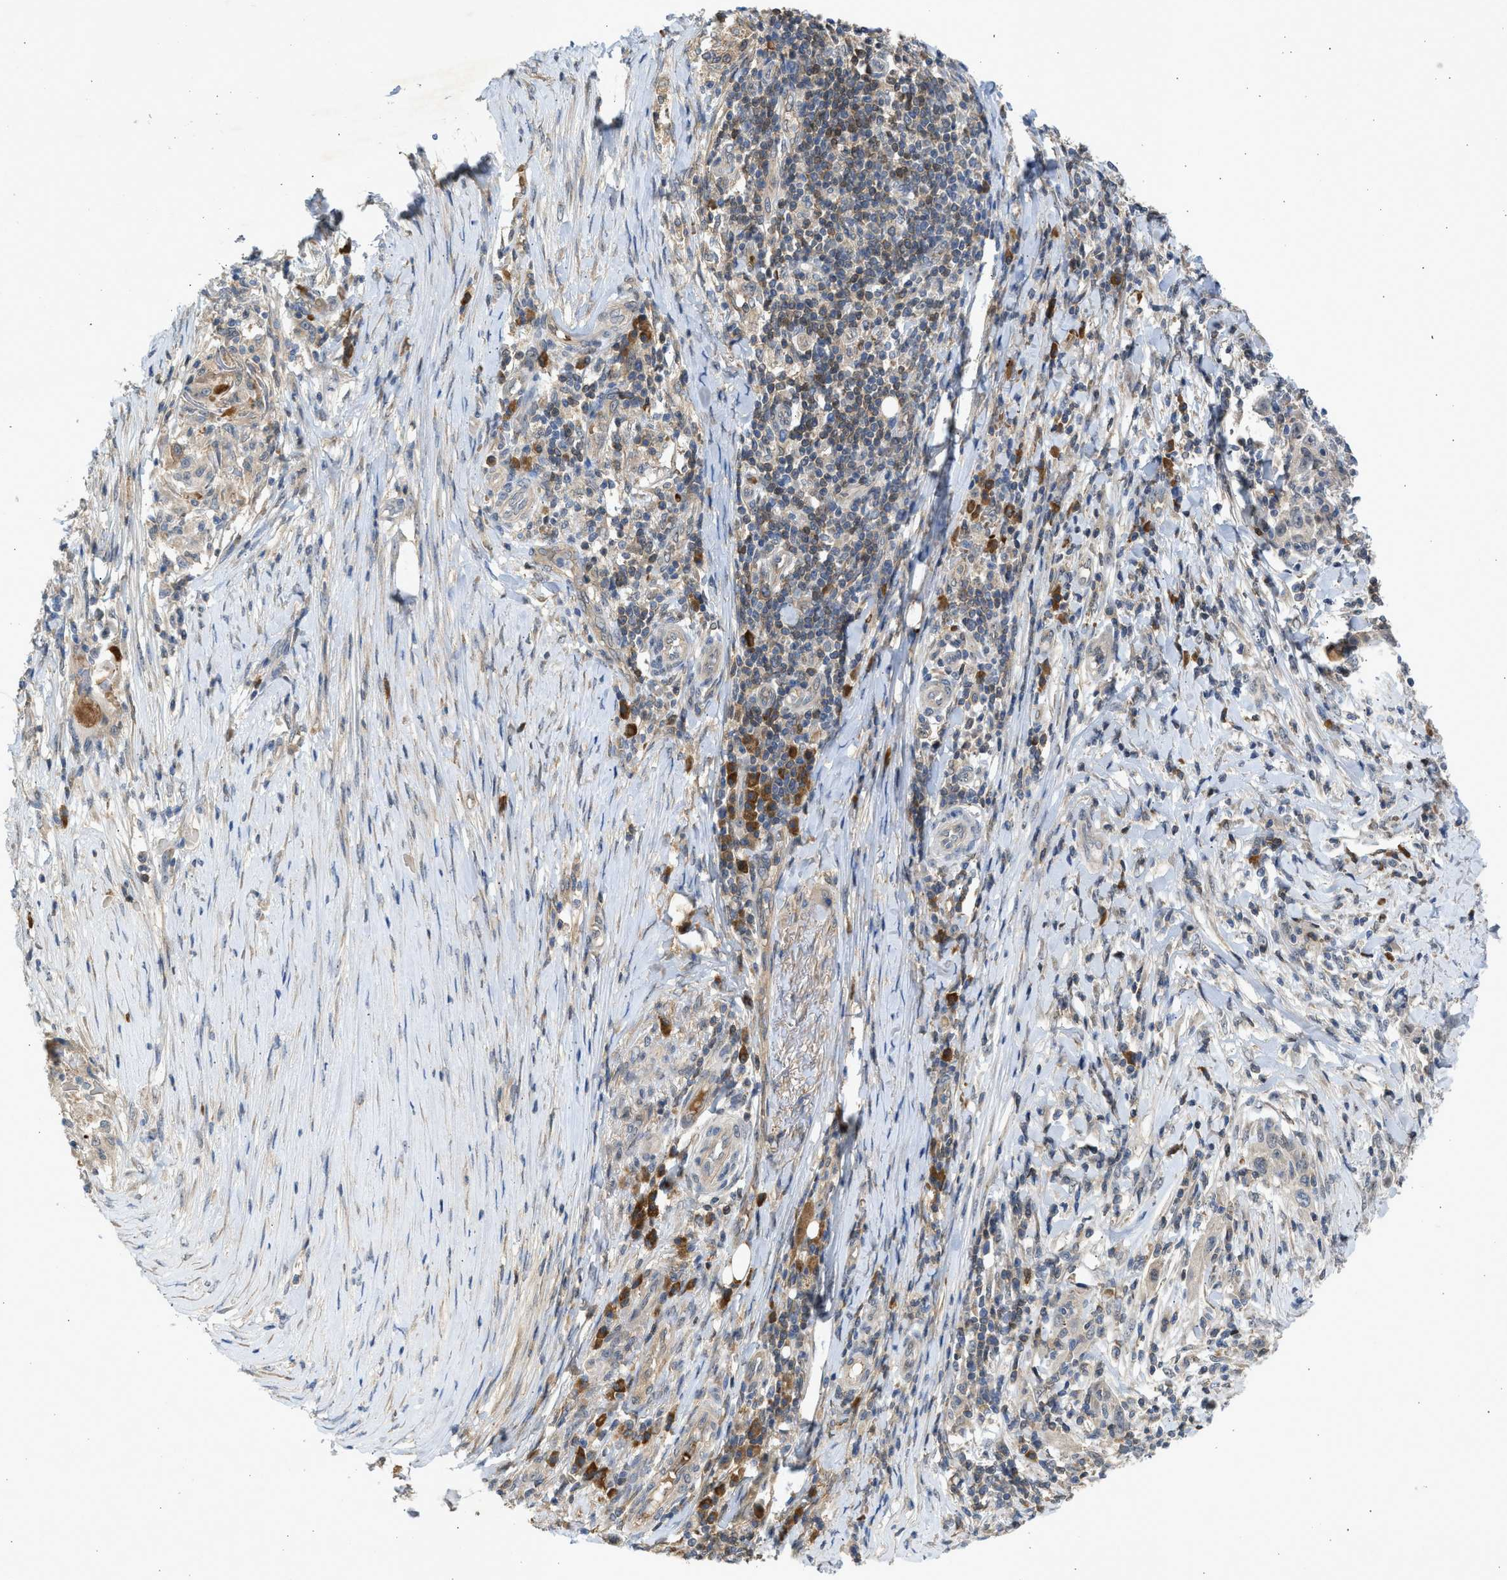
{"staining": {"intensity": "negative", "quantity": "none", "location": "none"}, "tissue": "skin cancer", "cell_type": "Tumor cells", "image_type": "cancer", "snomed": [{"axis": "morphology", "description": "Squamous cell carcinoma, NOS"}, {"axis": "topography", "description": "Skin"}], "caption": "High power microscopy micrograph of an immunohistochemistry (IHC) photomicrograph of skin cancer (squamous cell carcinoma), revealing no significant staining in tumor cells. (Immunohistochemistry (ihc), brightfield microscopy, high magnification).", "gene": "MAPK7", "patient": {"sex": "female", "age": 88}}